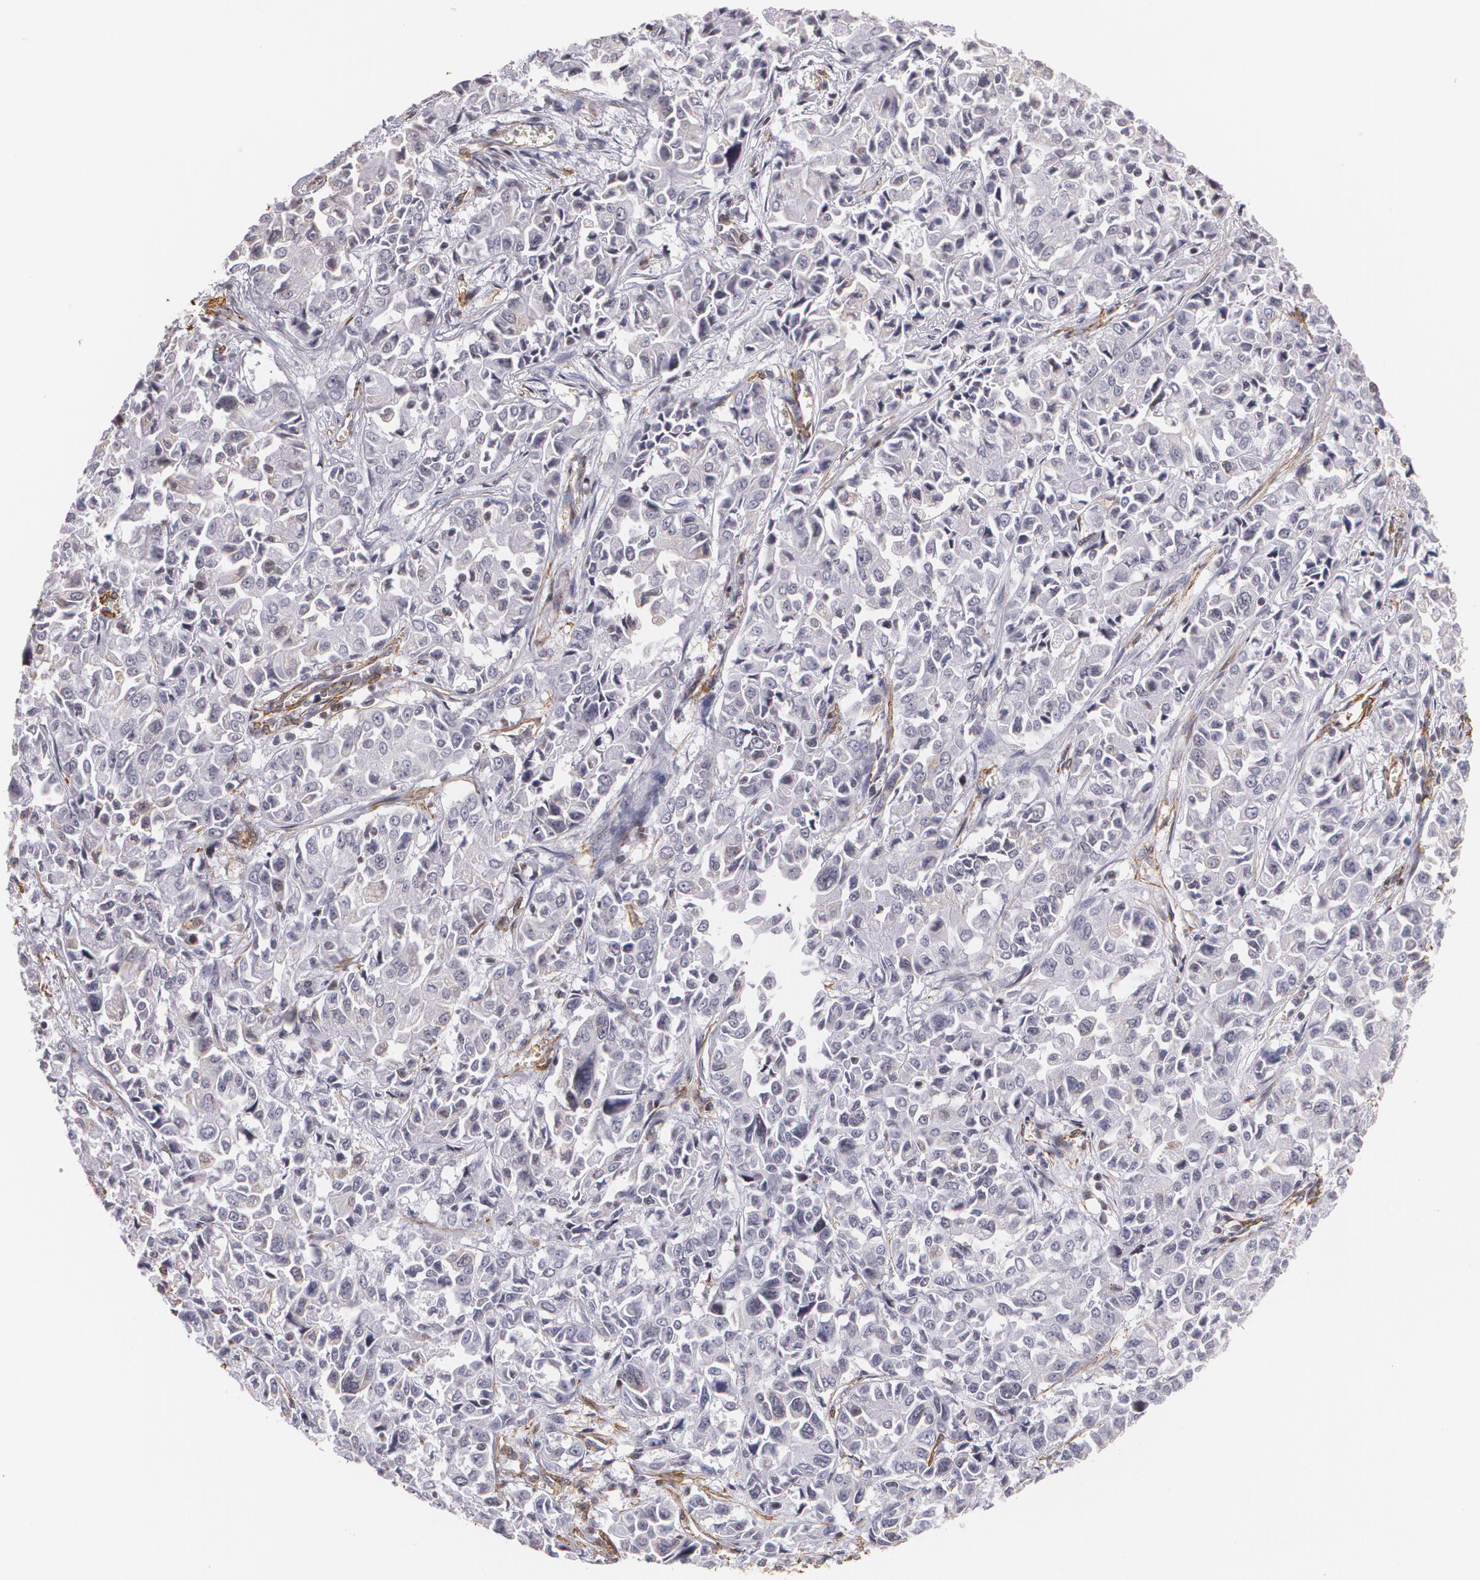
{"staining": {"intensity": "negative", "quantity": "none", "location": "none"}, "tissue": "pancreatic cancer", "cell_type": "Tumor cells", "image_type": "cancer", "snomed": [{"axis": "morphology", "description": "Adenocarcinoma, NOS"}, {"axis": "topography", "description": "Pancreas"}], "caption": "The histopathology image demonstrates no staining of tumor cells in pancreatic cancer (adenocarcinoma).", "gene": "VAMP1", "patient": {"sex": "female", "age": 52}}